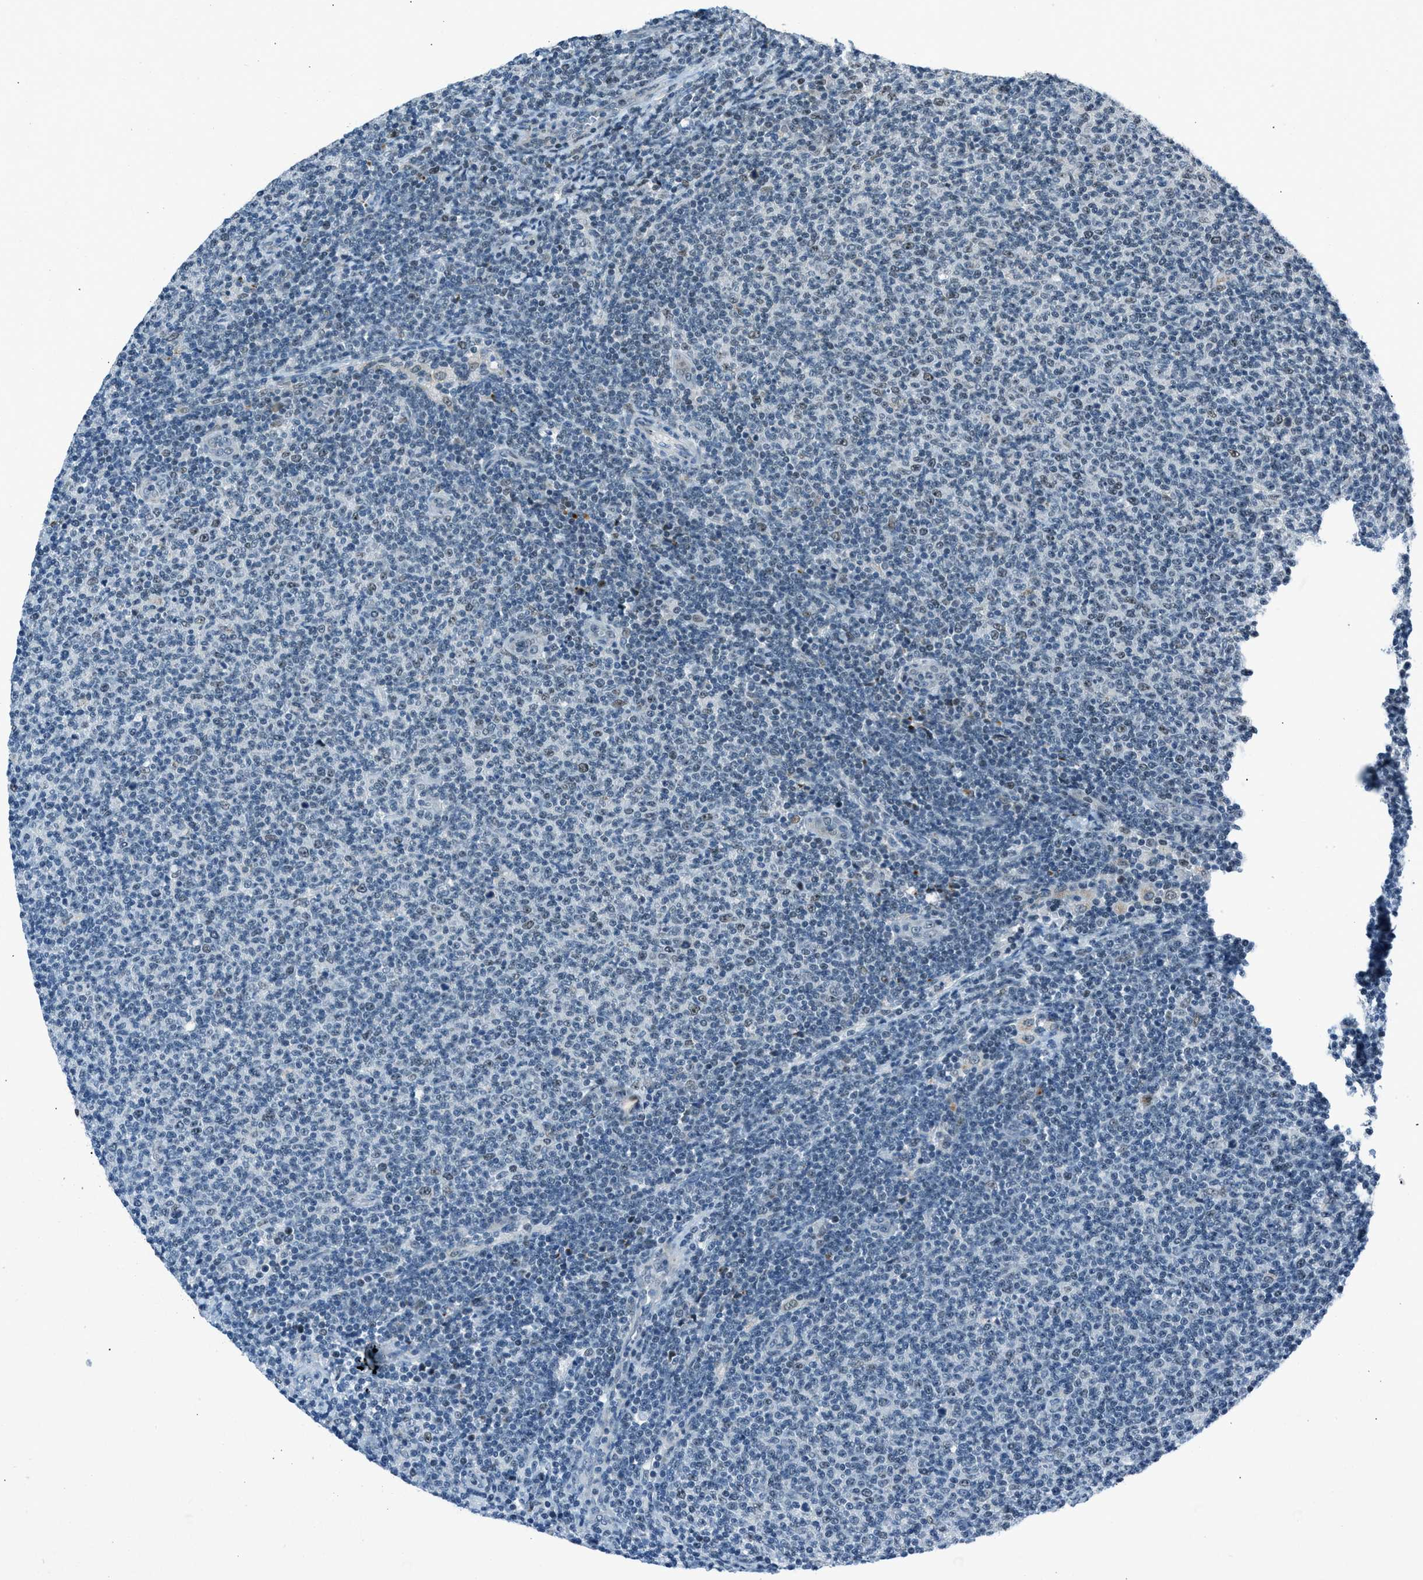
{"staining": {"intensity": "weak", "quantity": "<25%", "location": "nuclear"}, "tissue": "lymphoma", "cell_type": "Tumor cells", "image_type": "cancer", "snomed": [{"axis": "morphology", "description": "Malignant lymphoma, non-Hodgkin's type, Low grade"}, {"axis": "topography", "description": "Lymph node"}], "caption": "Immunohistochemistry (IHC) histopathology image of neoplastic tissue: human lymphoma stained with DAB reveals no significant protein positivity in tumor cells.", "gene": "ADCY1", "patient": {"sex": "male", "age": 66}}